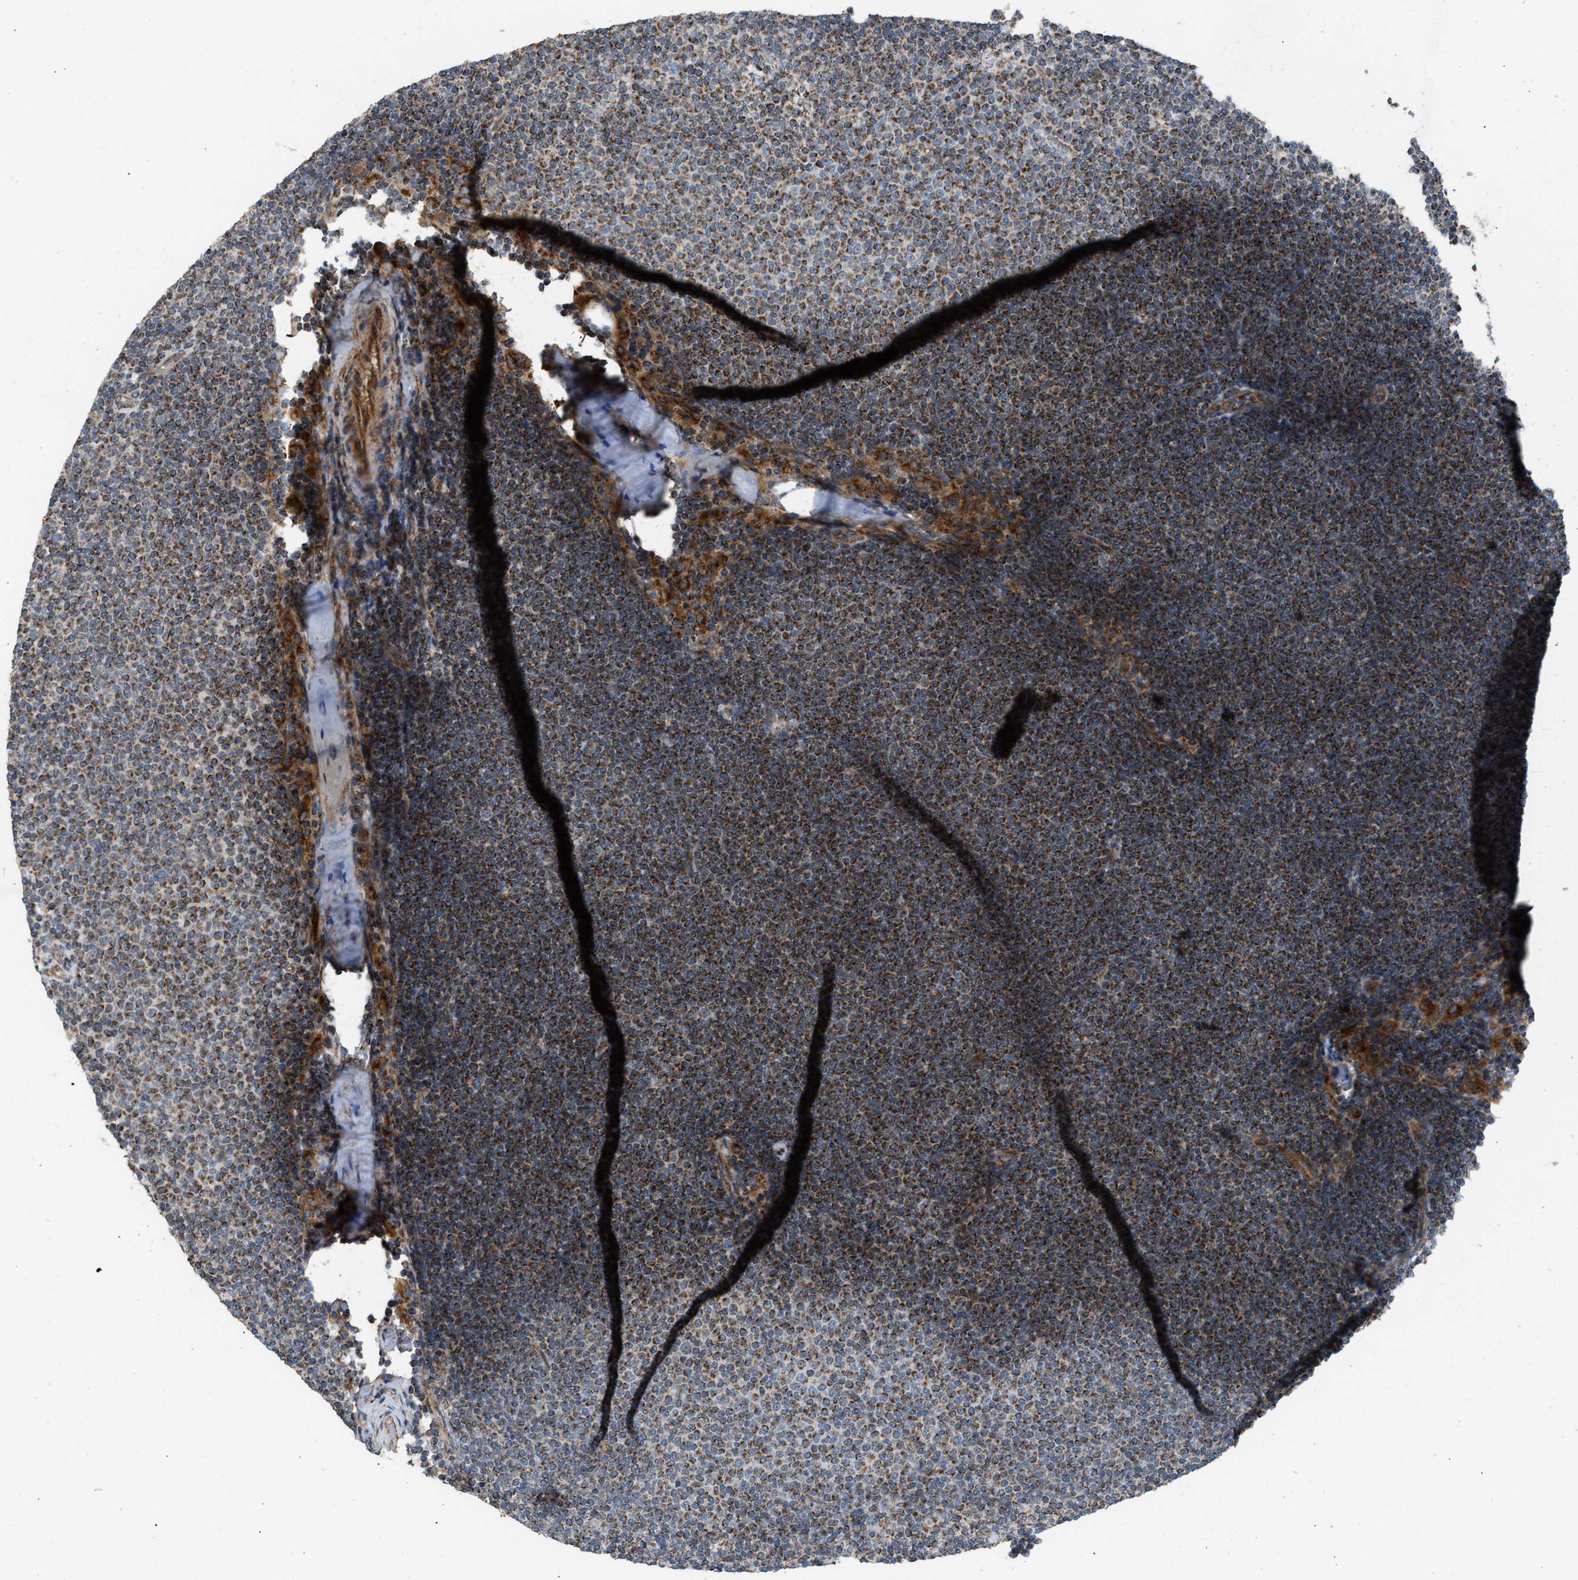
{"staining": {"intensity": "moderate", "quantity": ">75%", "location": "cytoplasmic/membranous"}, "tissue": "lymphoma", "cell_type": "Tumor cells", "image_type": "cancer", "snomed": [{"axis": "morphology", "description": "Malignant lymphoma, non-Hodgkin's type, Low grade"}, {"axis": "topography", "description": "Lymph node"}], "caption": "This micrograph demonstrates immunohistochemistry staining of human malignant lymphoma, non-Hodgkin's type (low-grade), with medium moderate cytoplasmic/membranous positivity in approximately >75% of tumor cells.", "gene": "SLC10A3", "patient": {"sex": "female", "age": 53}}